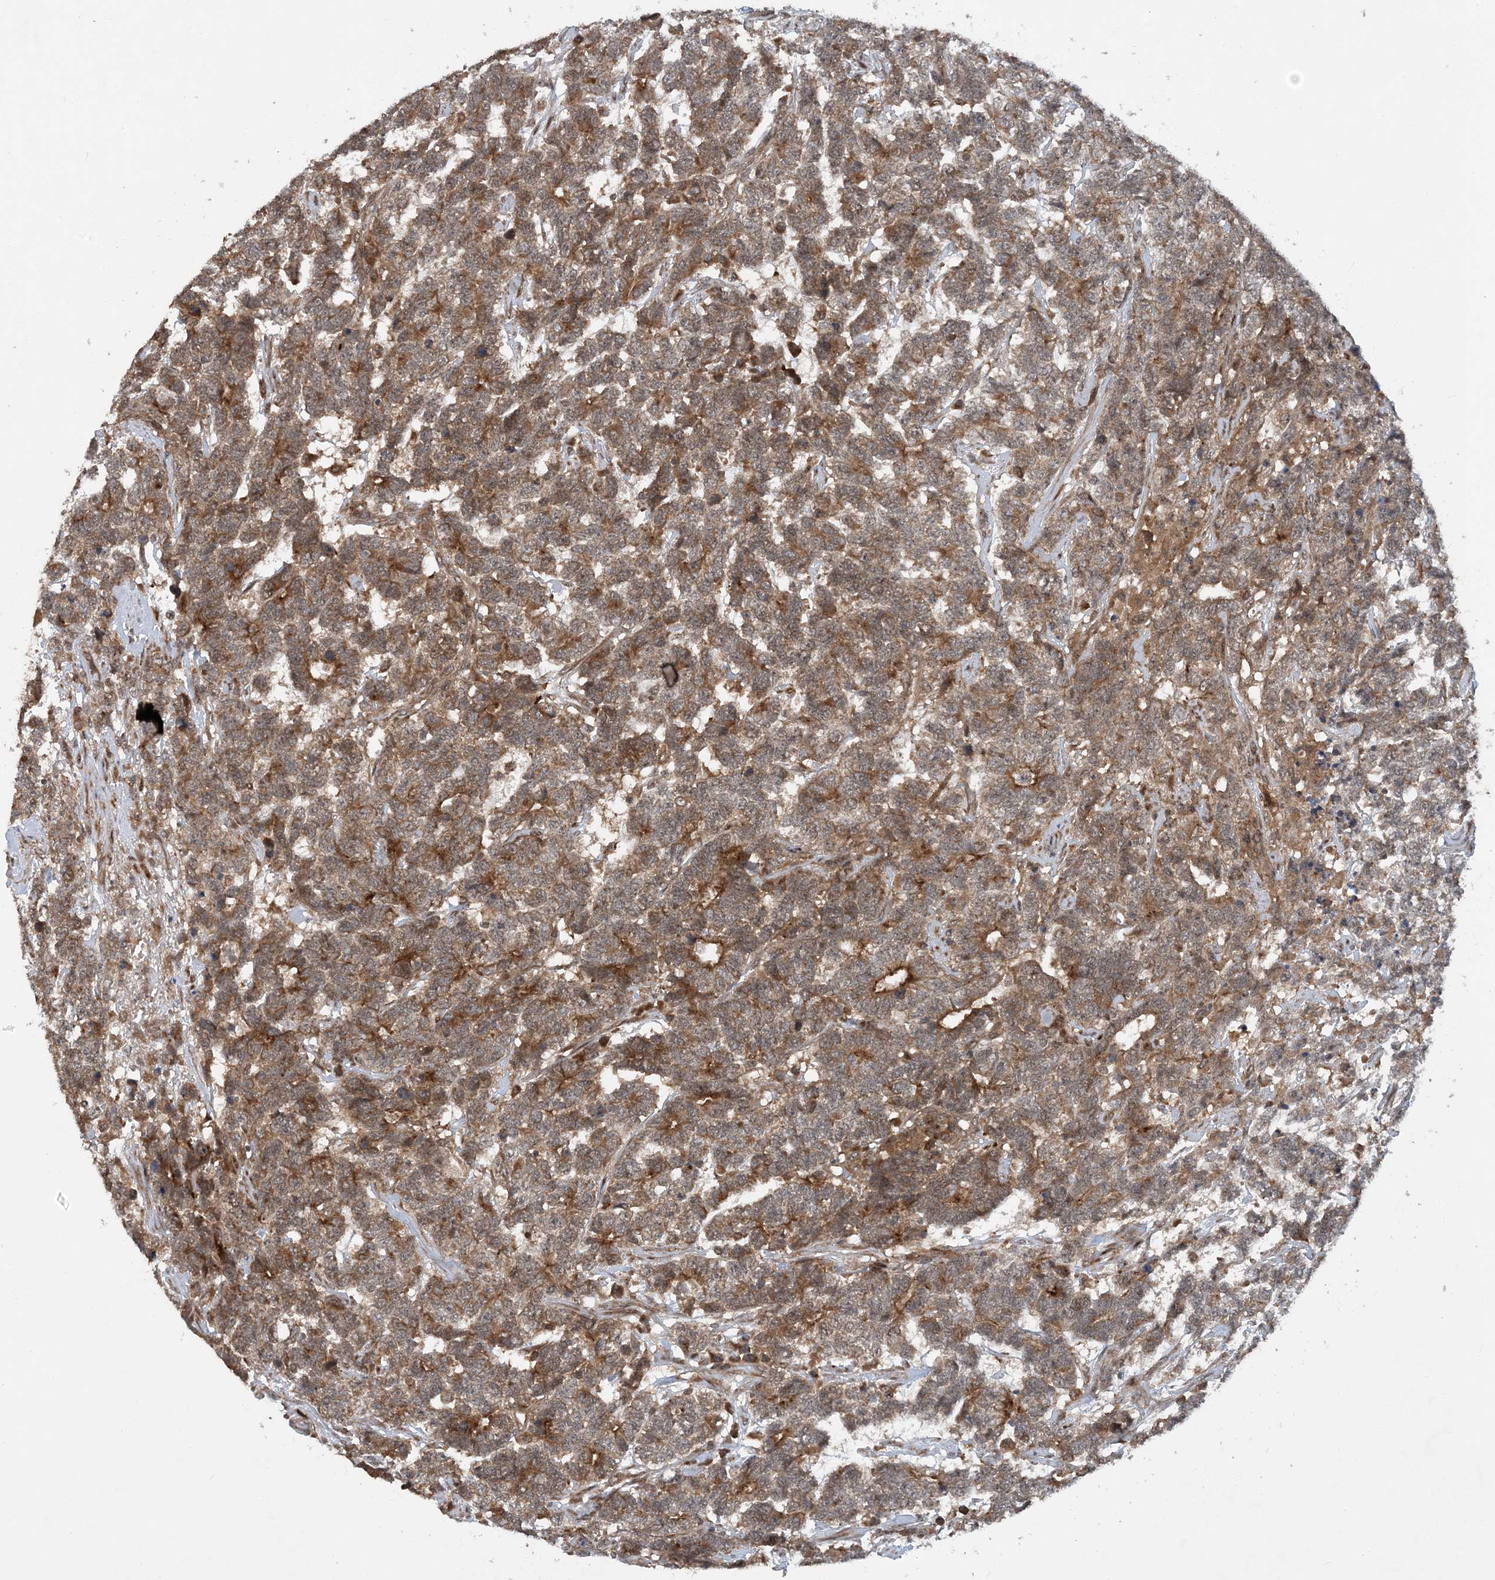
{"staining": {"intensity": "moderate", "quantity": ">75%", "location": "cytoplasmic/membranous"}, "tissue": "testis cancer", "cell_type": "Tumor cells", "image_type": "cancer", "snomed": [{"axis": "morphology", "description": "Carcinoma, Embryonal, NOS"}, {"axis": "topography", "description": "Testis"}], "caption": "Tumor cells exhibit medium levels of moderate cytoplasmic/membranous staining in approximately >75% of cells in human testis embryonal carcinoma.", "gene": "HEMK1", "patient": {"sex": "male", "age": 26}}